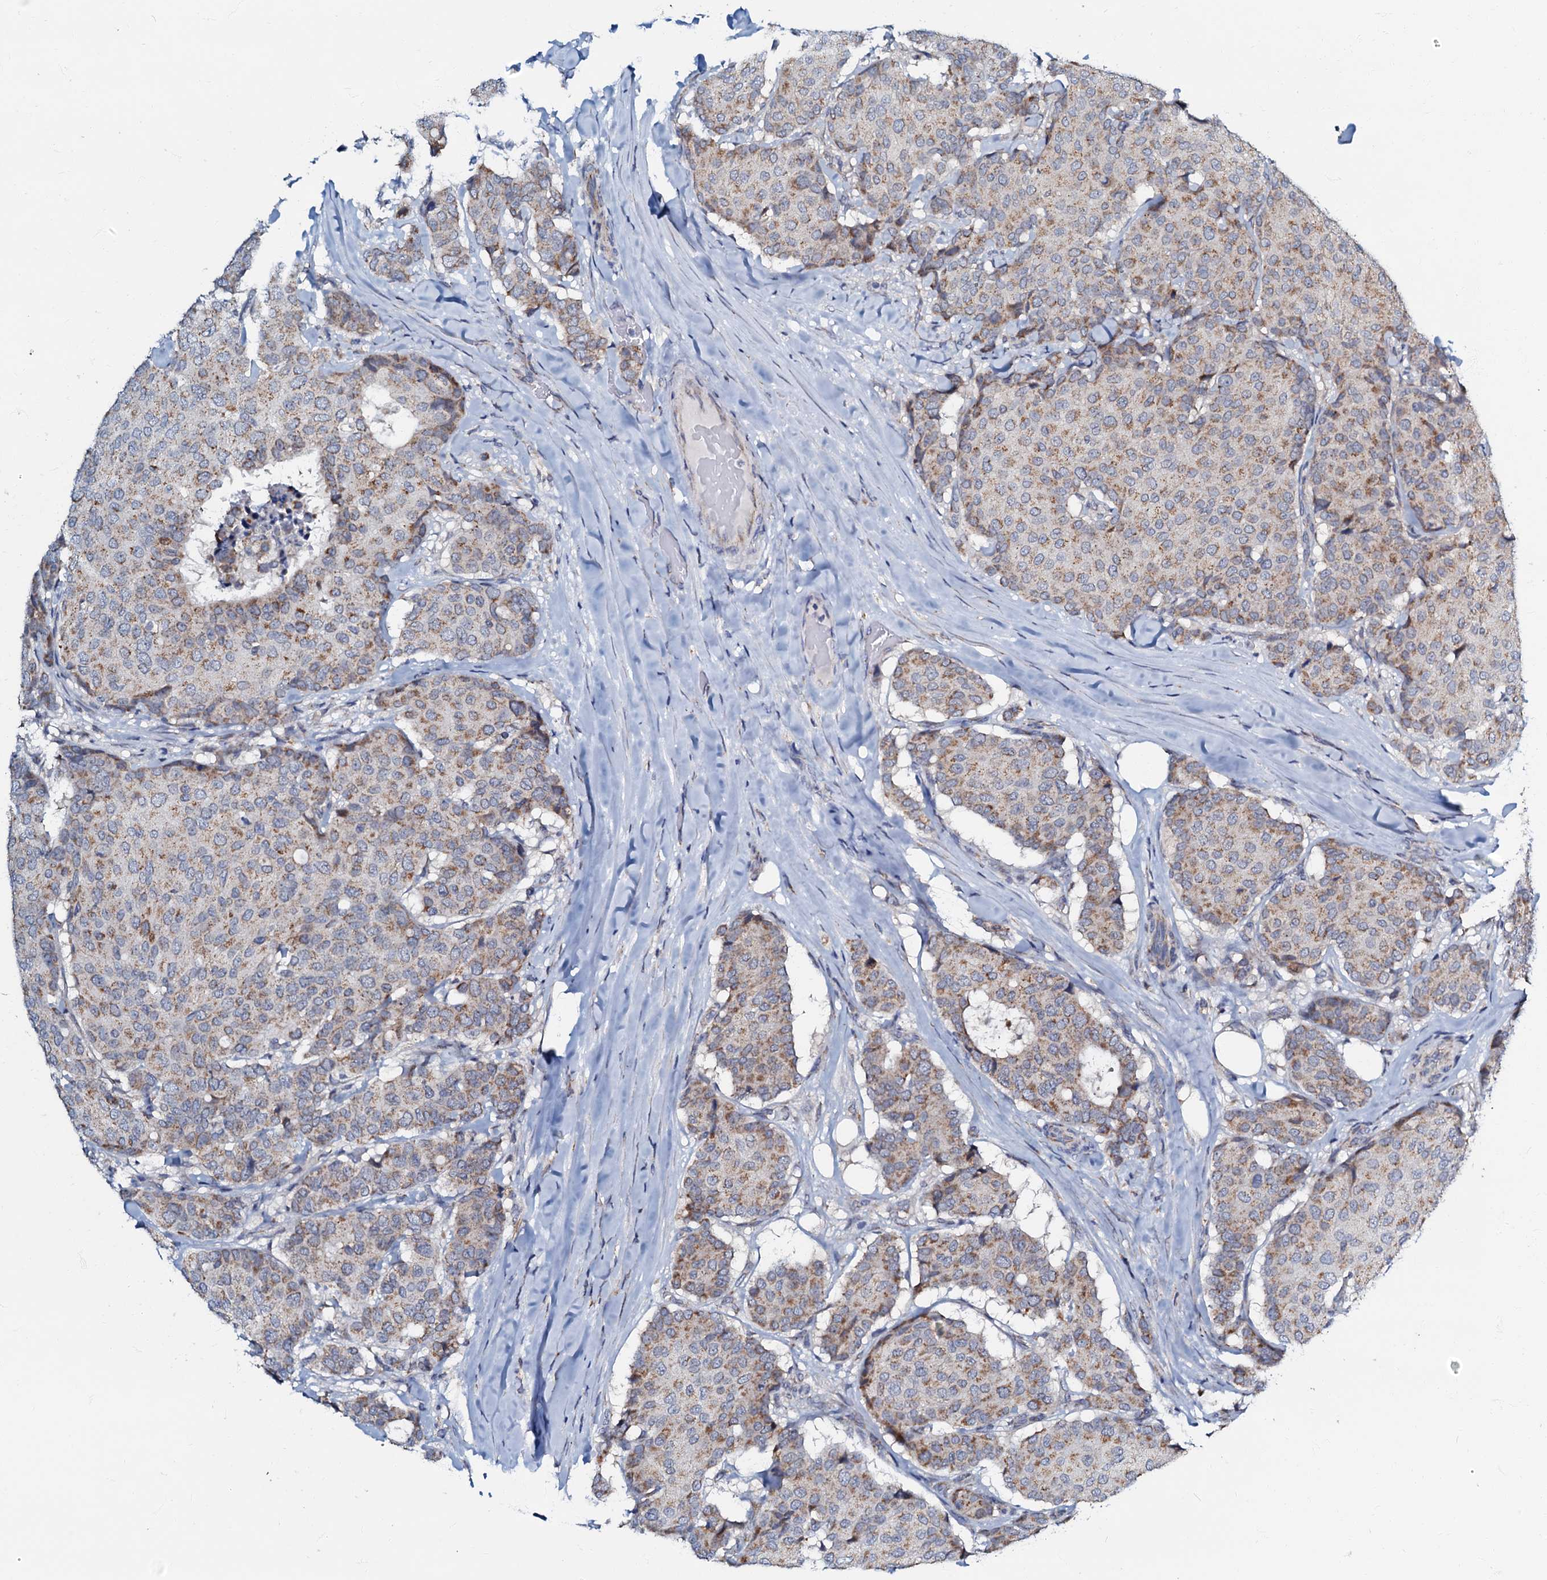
{"staining": {"intensity": "weak", "quantity": ">75%", "location": "cytoplasmic/membranous"}, "tissue": "breast cancer", "cell_type": "Tumor cells", "image_type": "cancer", "snomed": [{"axis": "morphology", "description": "Duct carcinoma"}, {"axis": "topography", "description": "Breast"}], "caption": "The histopathology image shows a brown stain indicating the presence of a protein in the cytoplasmic/membranous of tumor cells in invasive ductal carcinoma (breast). (brown staining indicates protein expression, while blue staining denotes nuclei).", "gene": "MRPL51", "patient": {"sex": "female", "age": 75}}